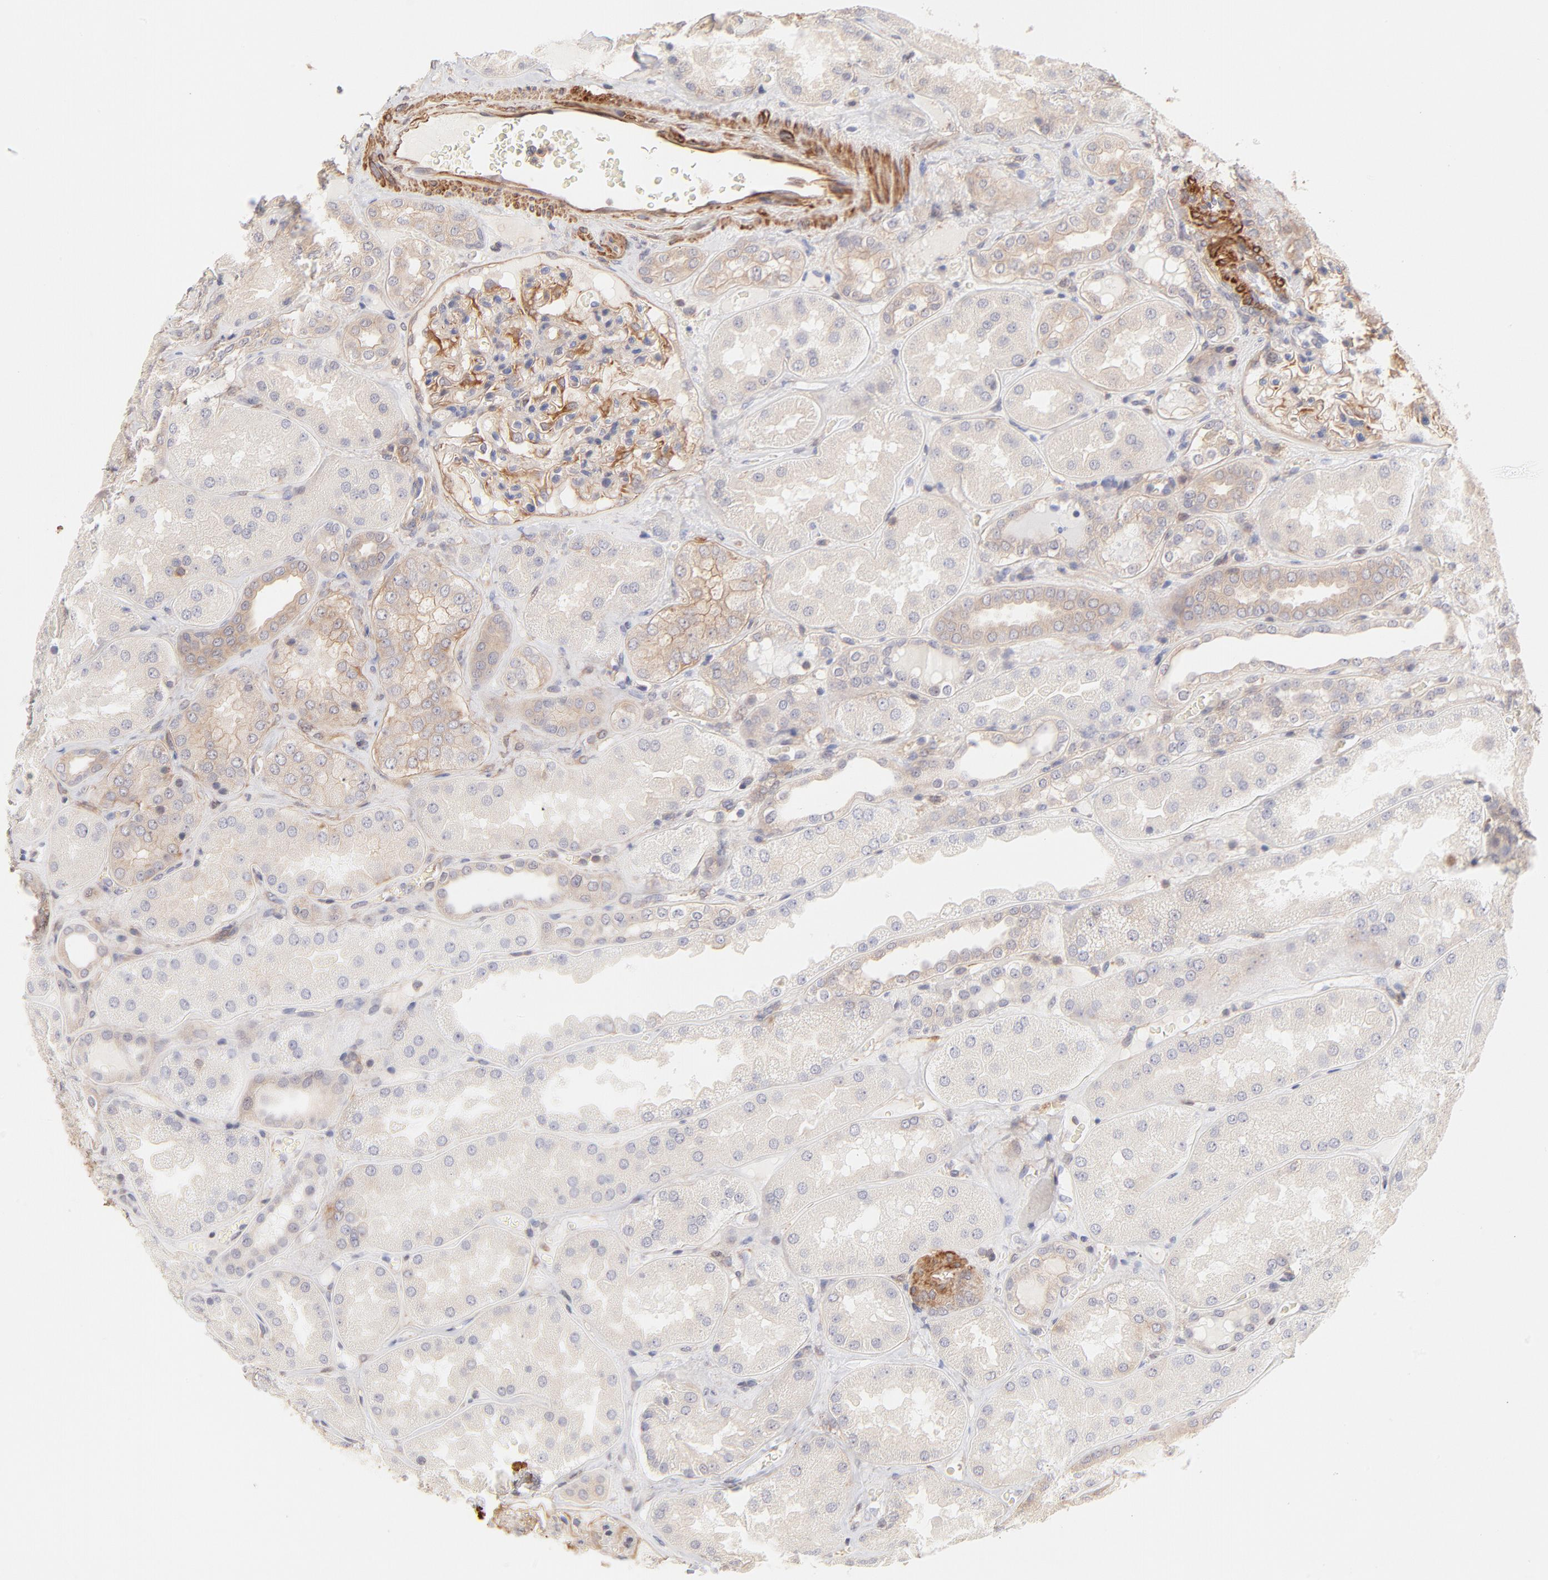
{"staining": {"intensity": "moderate", "quantity": "<25%", "location": "cytoplasmic/membranous"}, "tissue": "kidney", "cell_type": "Cells in glomeruli", "image_type": "normal", "snomed": [{"axis": "morphology", "description": "Normal tissue, NOS"}, {"axis": "topography", "description": "Kidney"}], "caption": "This is an image of IHC staining of benign kidney, which shows moderate positivity in the cytoplasmic/membranous of cells in glomeruli.", "gene": "LDLRAP1", "patient": {"sex": "female", "age": 56}}